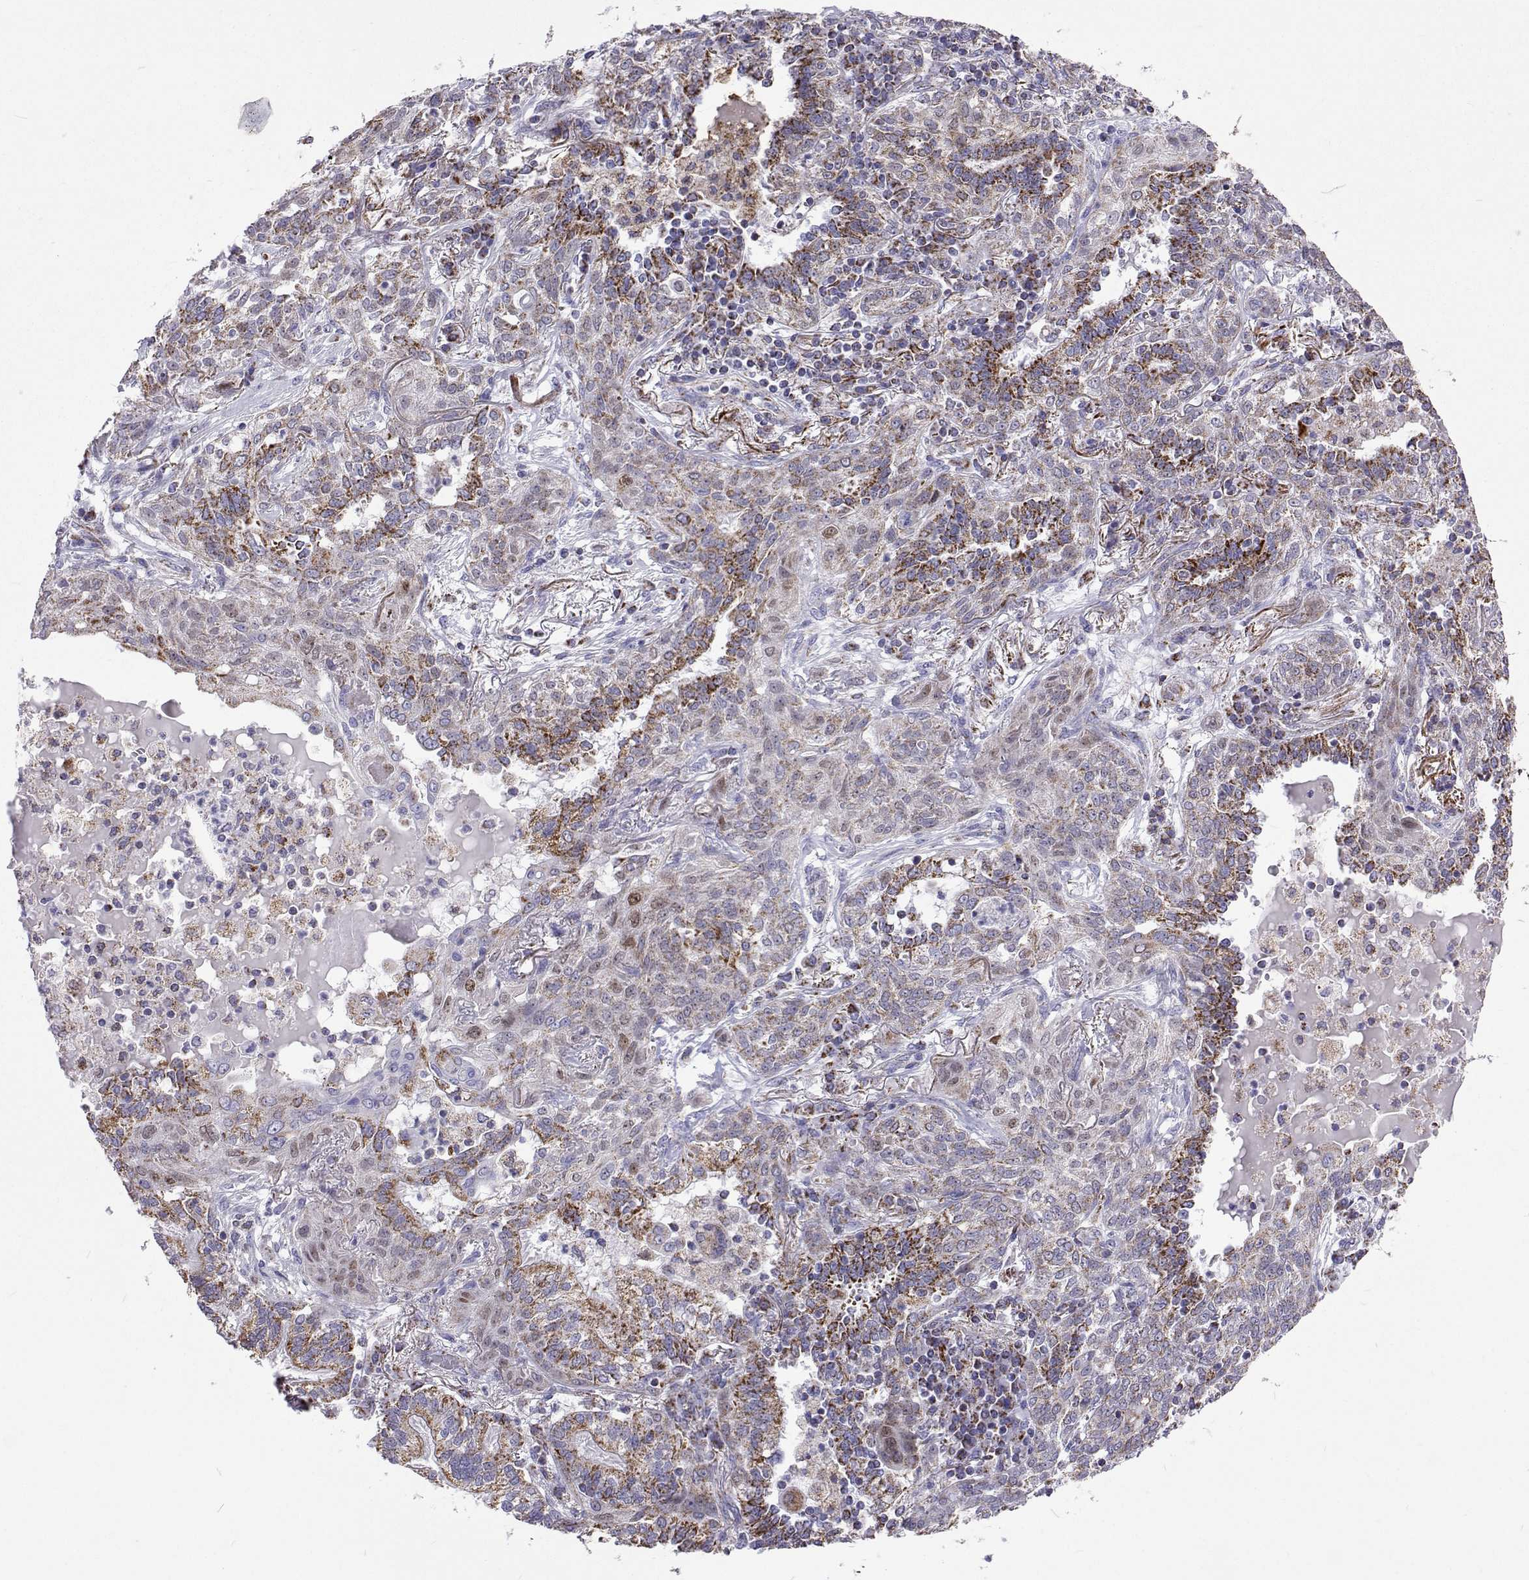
{"staining": {"intensity": "weak", "quantity": "25%-75%", "location": "cytoplasmic/membranous"}, "tissue": "lung cancer", "cell_type": "Tumor cells", "image_type": "cancer", "snomed": [{"axis": "morphology", "description": "Squamous cell carcinoma, NOS"}, {"axis": "topography", "description": "Lung"}], "caption": "High-power microscopy captured an IHC image of squamous cell carcinoma (lung), revealing weak cytoplasmic/membranous staining in about 25%-75% of tumor cells.", "gene": "MCCC2", "patient": {"sex": "female", "age": 70}}